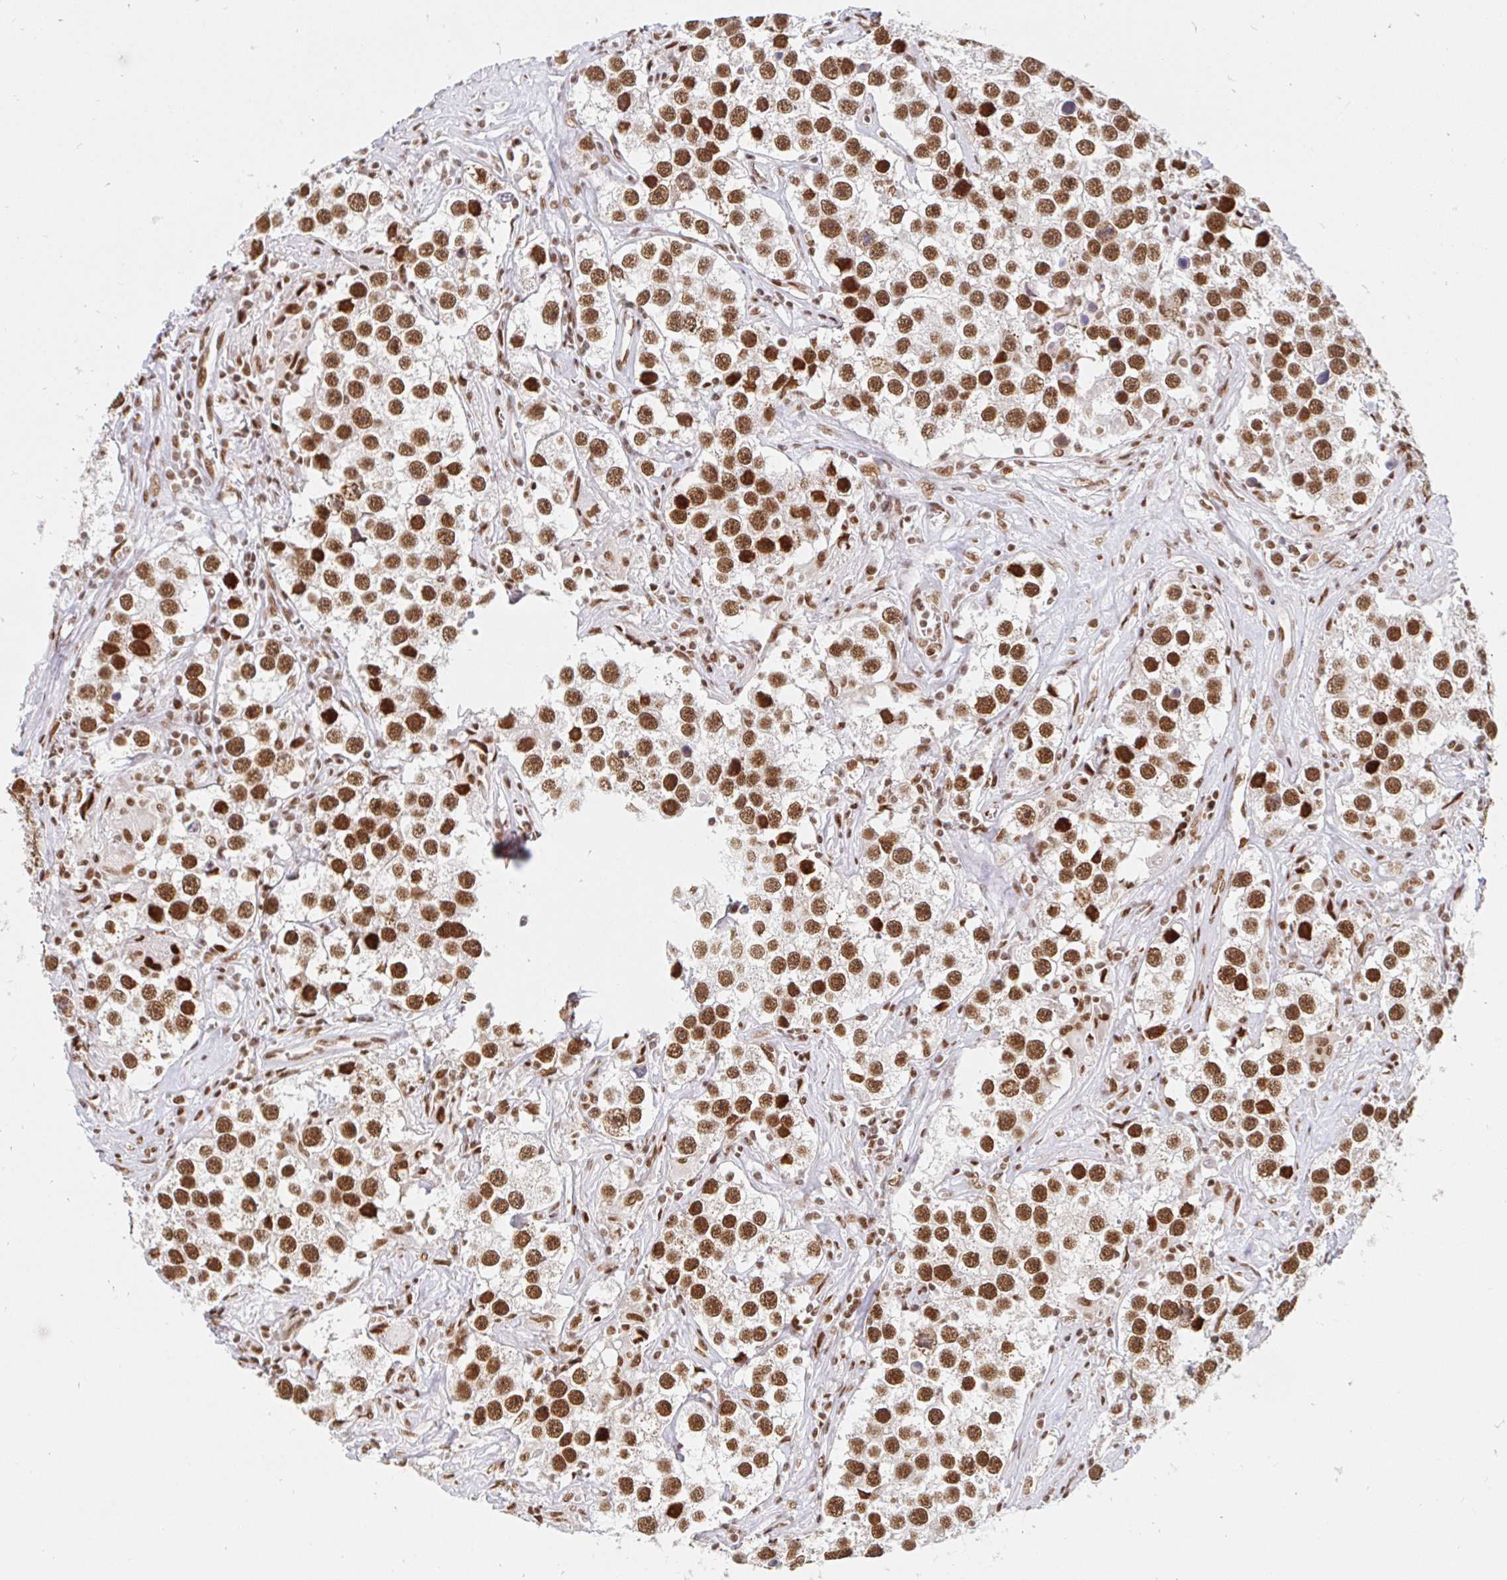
{"staining": {"intensity": "strong", "quantity": ">75%", "location": "nuclear"}, "tissue": "testis cancer", "cell_type": "Tumor cells", "image_type": "cancer", "snomed": [{"axis": "morphology", "description": "Seminoma, NOS"}, {"axis": "topography", "description": "Testis"}], "caption": "Brown immunohistochemical staining in human testis cancer displays strong nuclear expression in about >75% of tumor cells. The staining was performed using DAB, with brown indicating positive protein expression. Nuclei are stained blue with hematoxylin.", "gene": "RBMX", "patient": {"sex": "male", "age": 49}}